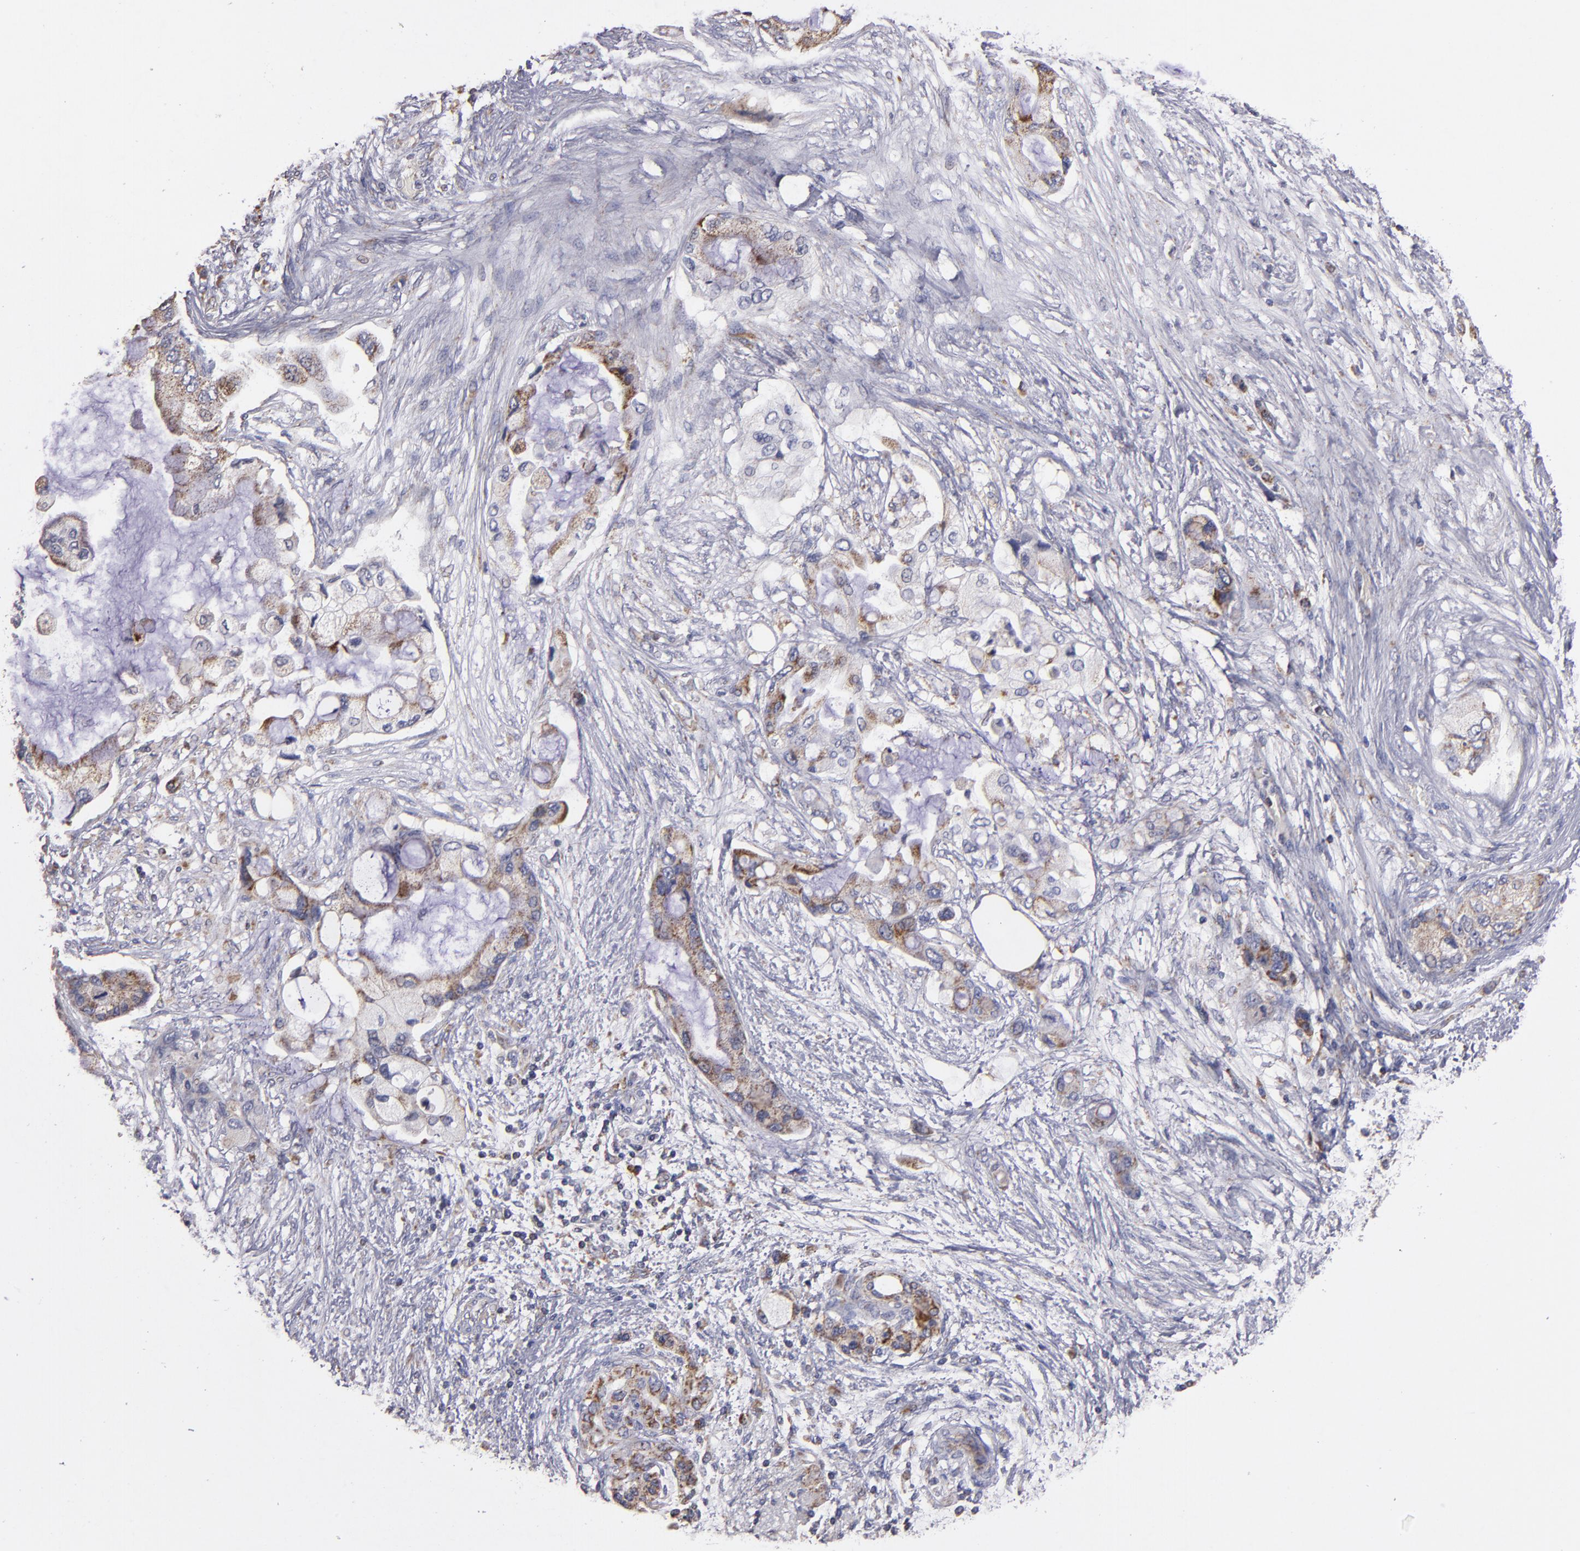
{"staining": {"intensity": "weak", "quantity": ">75%", "location": "cytoplasmic/membranous"}, "tissue": "pancreatic cancer", "cell_type": "Tumor cells", "image_type": "cancer", "snomed": [{"axis": "morphology", "description": "Adenocarcinoma, NOS"}, {"axis": "topography", "description": "Pancreas"}], "caption": "Protein expression analysis of human adenocarcinoma (pancreatic) reveals weak cytoplasmic/membranous expression in about >75% of tumor cells. The staining is performed using DAB (3,3'-diaminobenzidine) brown chromogen to label protein expression. The nuclei are counter-stained blue using hematoxylin.", "gene": "CLTA", "patient": {"sex": "female", "age": 59}}